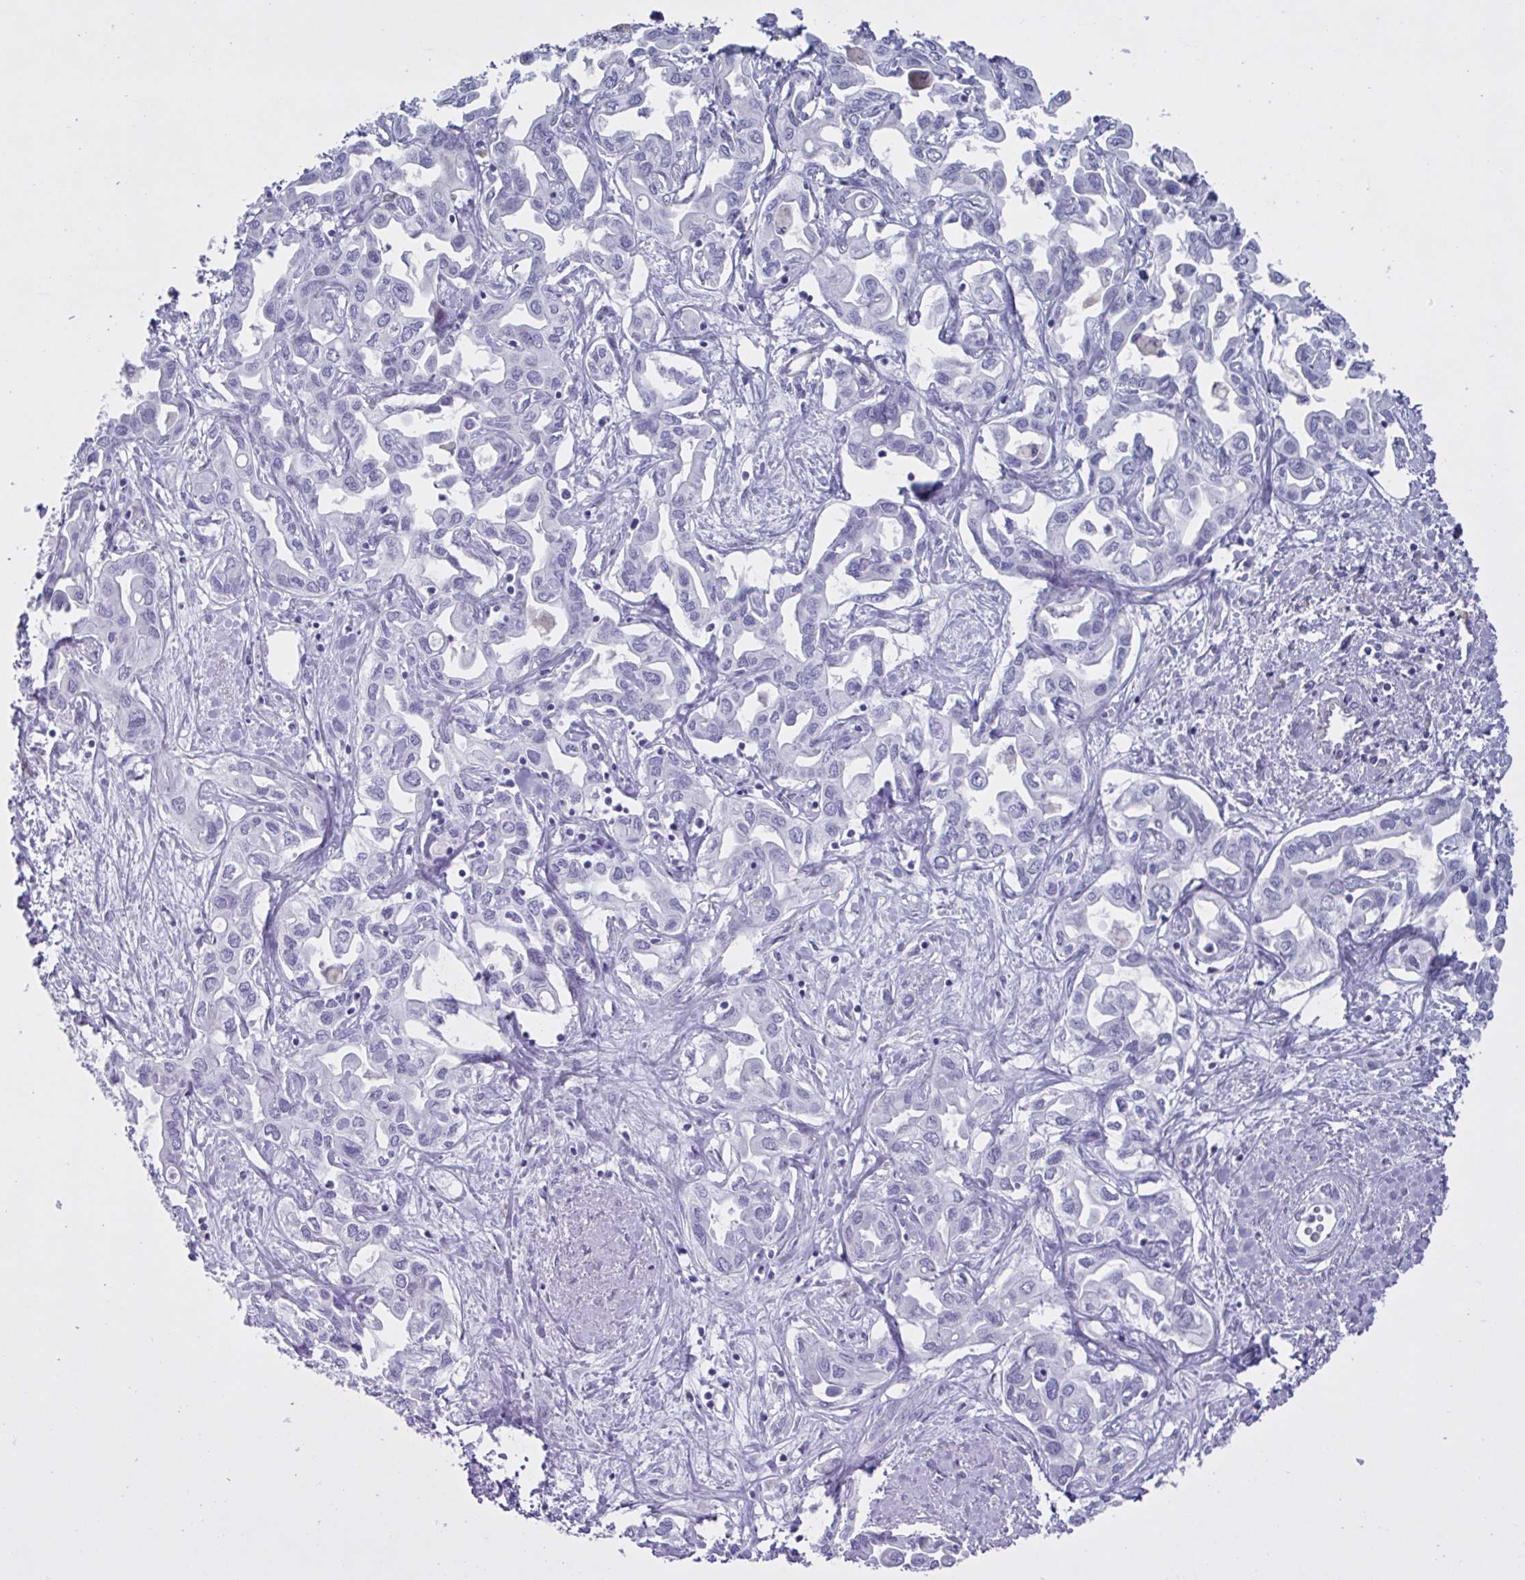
{"staining": {"intensity": "negative", "quantity": "none", "location": "none"}, "tissue": "liver cancer", "cell_type": "Tumor cells", "image_type": "cancer", "snomed": [{"axis": "morphology", "description": "Cholangiocarcinoma"}, {"axis": "topography", "description": "Liver"}], "caption": "DAB (3,3'-diaminobenzidine) immunohistochemical staining of liver cancer demonstrates no significant positivity in tumor cells.", "gene": "TMEM86B", "patient": {"sex": "female", "age": 64}}